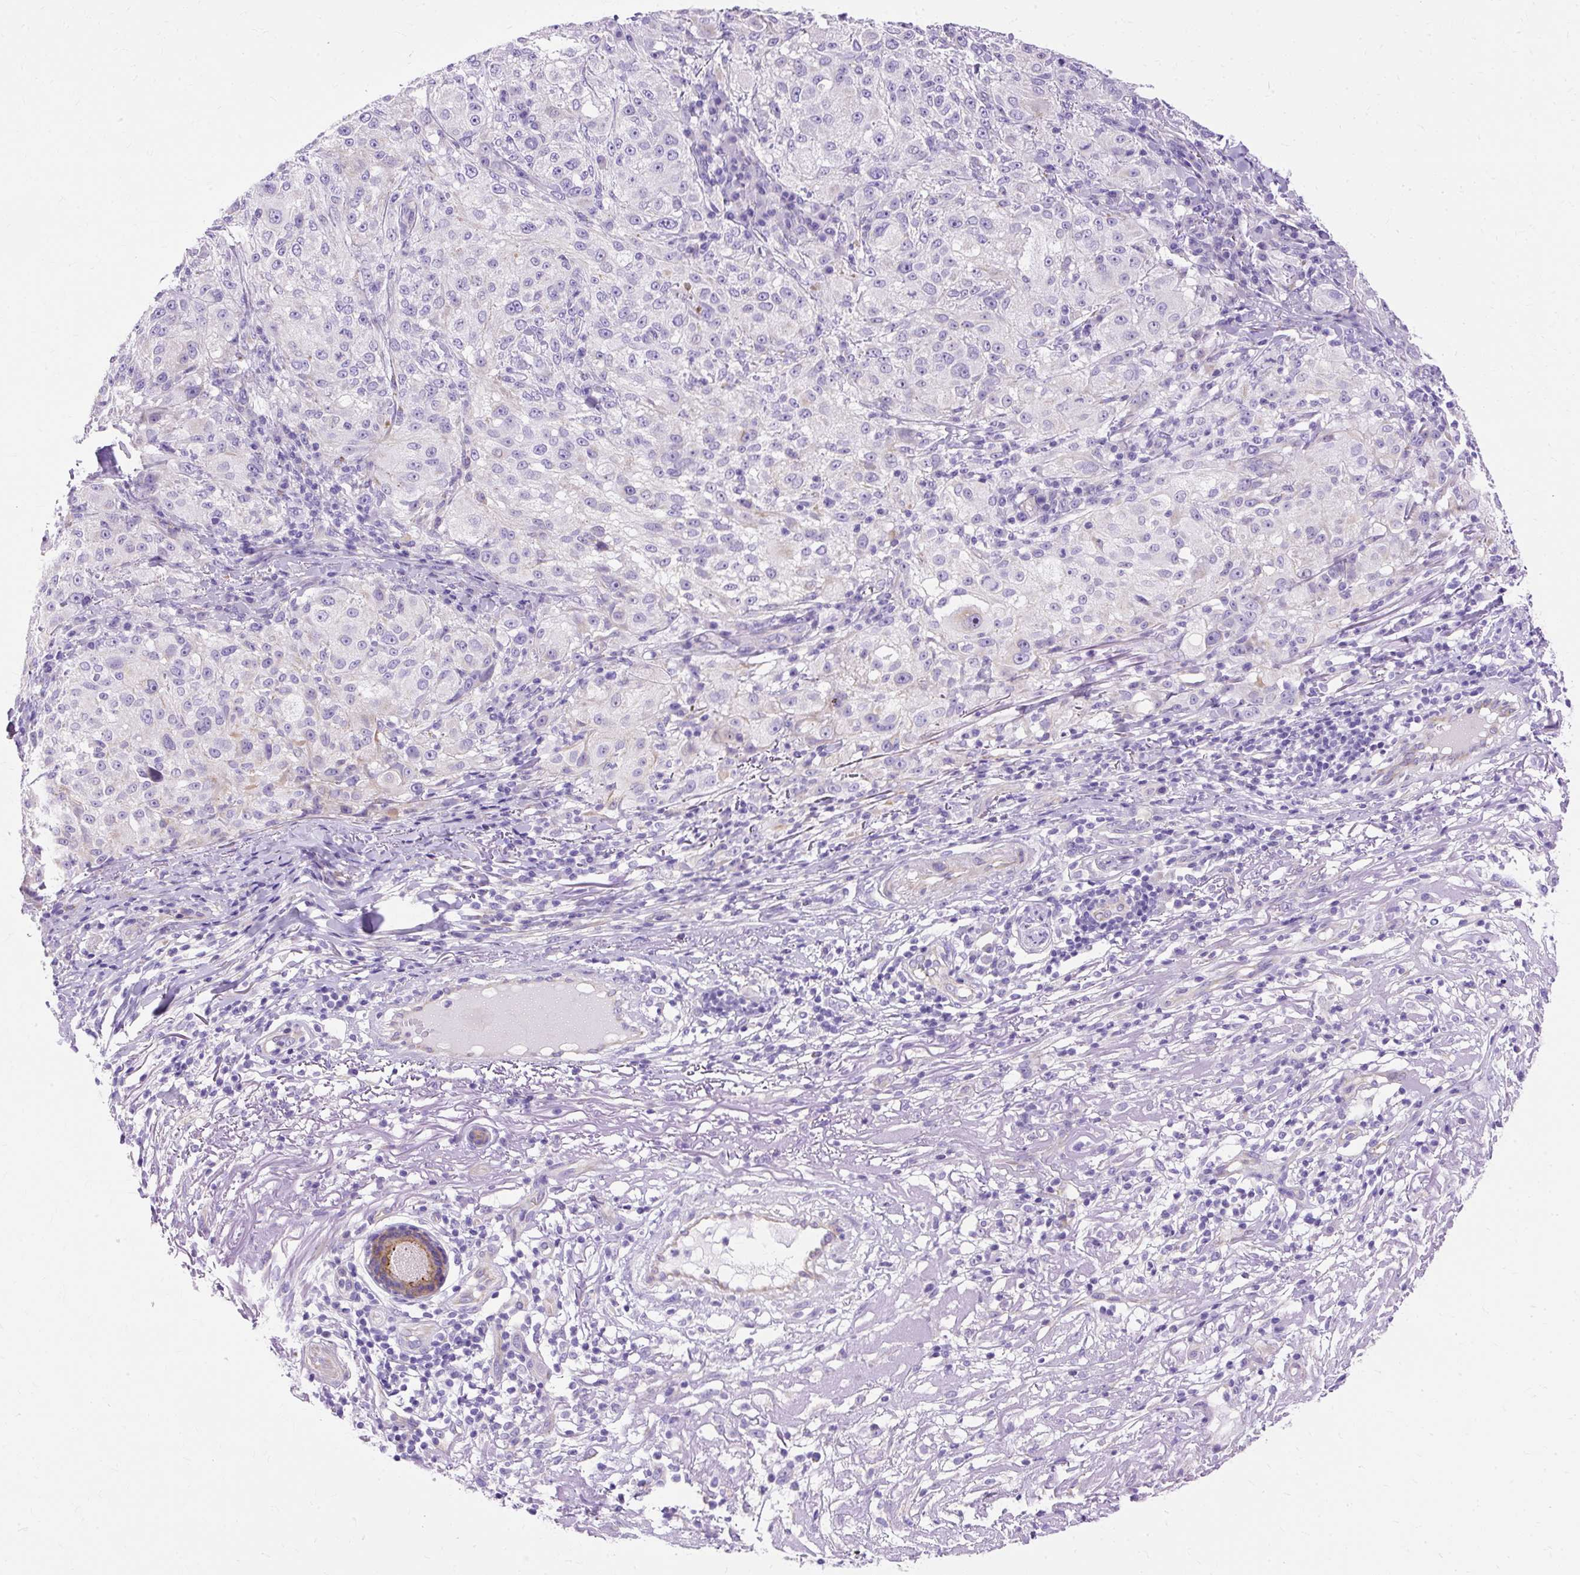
{"staining": {"intensity": "negative", "quantity": "none", "location": "none"}, "tissue": "melanoma", "cell_type": "Tumor cells", "image_type": "cancer", "snomed": [{"axis": "morphology", "description": "Necrosis, NOS"}, {"axis": "morphology", "description": "Malignant melanoma, NOS"}, {"axis": "topography", "description": "Skin"}], "caption": "Tumor cells are negative for brown protein staining in melanoma.", "gene": "MYO6", "patient": {"sex": "female", "age": 87}}